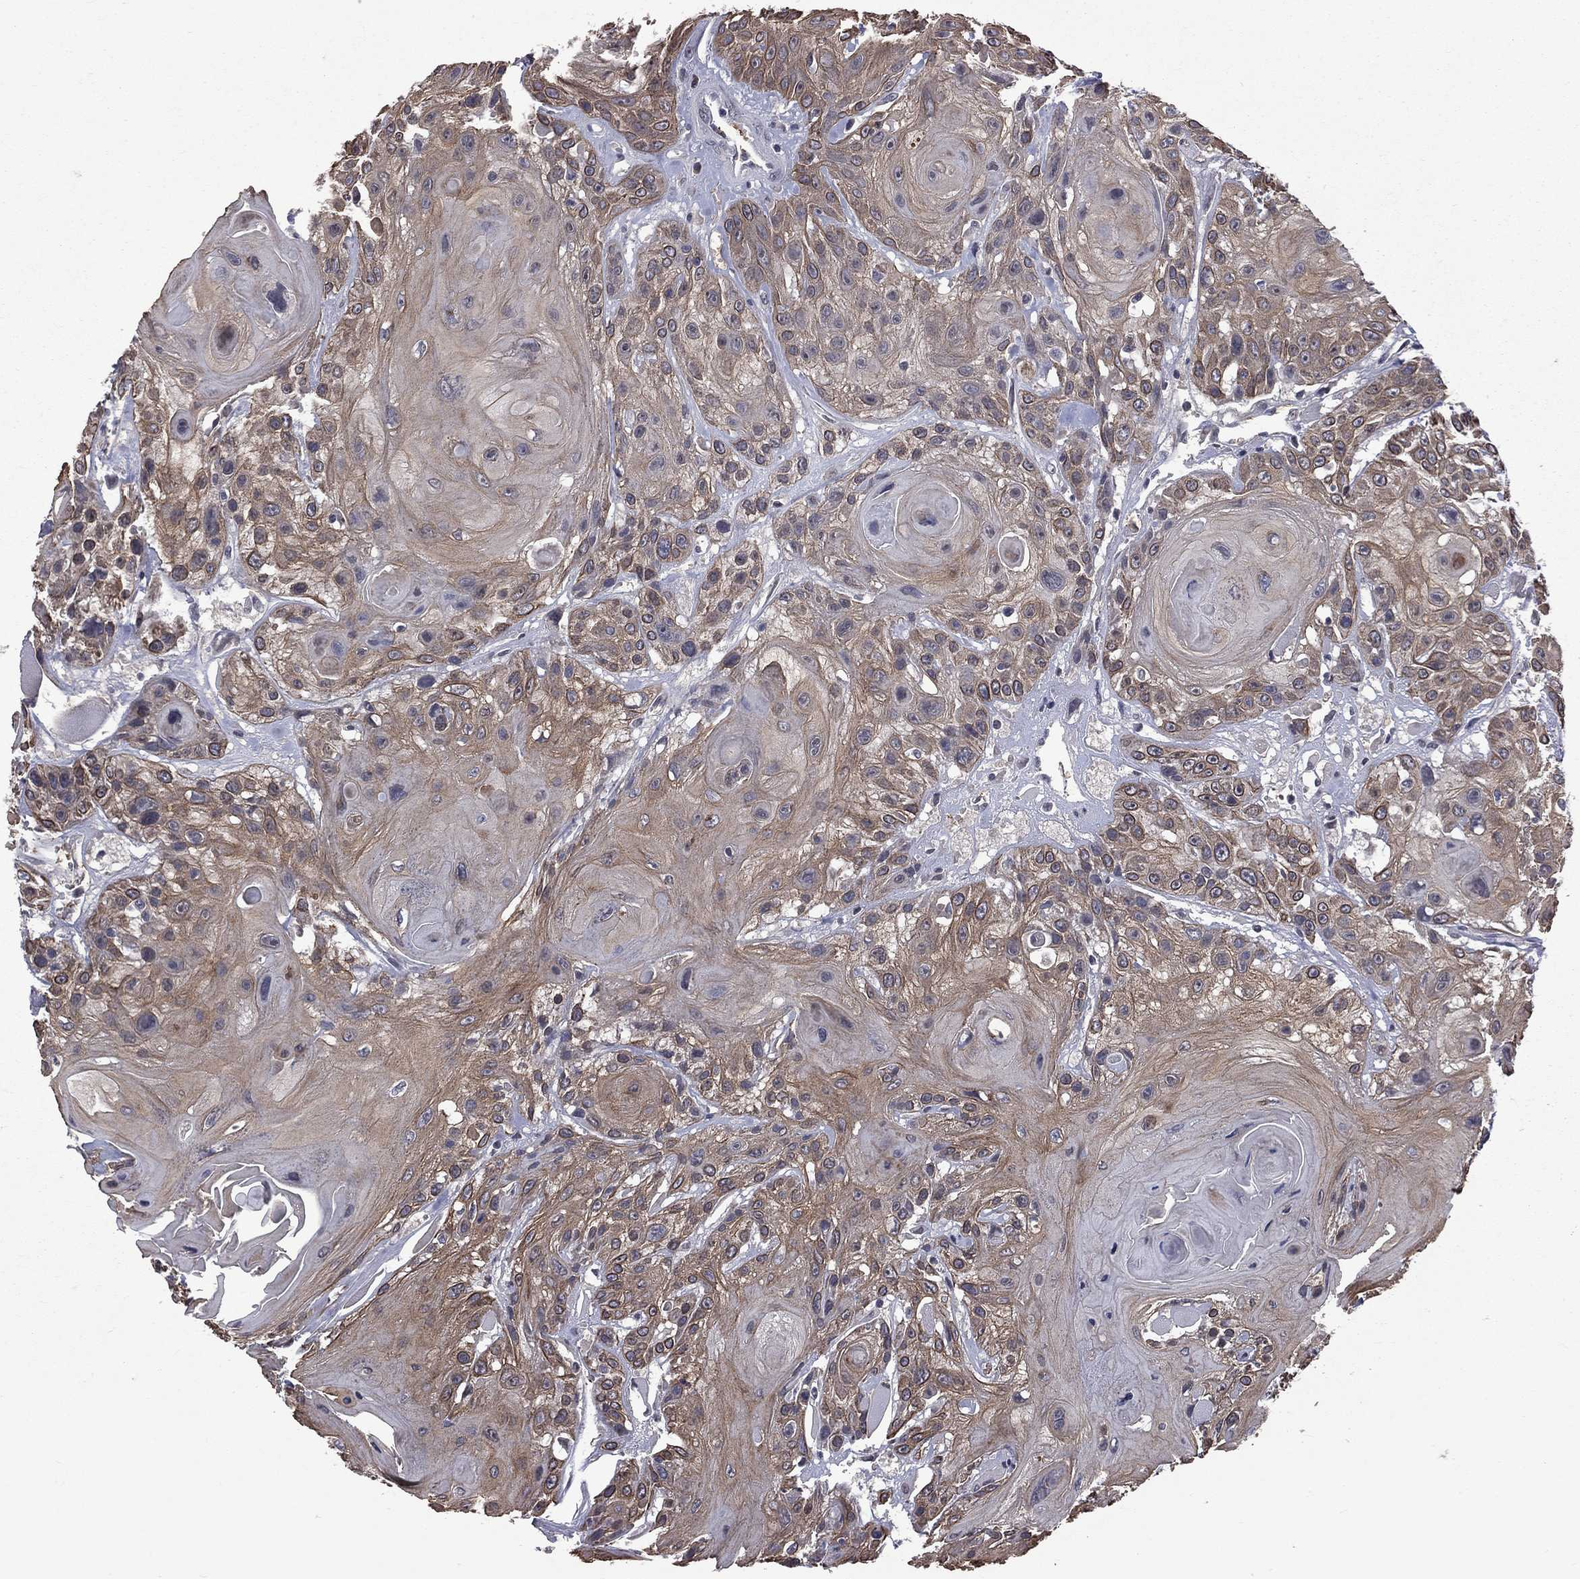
{"staining": {"intensity": "moderate", "quantity": ">75%", "location": "cytoplasmic/membranous"}, "tissue": "head and neck cancer", "cell_type": "Tumor cells", "image_type": "cancer", "snomed": [{"axis": "morphology", "description": "Squamous cell carcinoma, NOS"}, {"axis": "topography", "description": "Head-Neck"}], "caption": "Human head and neck squamous cell carcinoma stained for a protein (brown) displays moderate cytoplasmic/membranous positive positivity in about >75% of tumor cells.", "gene": "DSG4", "patient": {"sex": "female", "age": 59}}